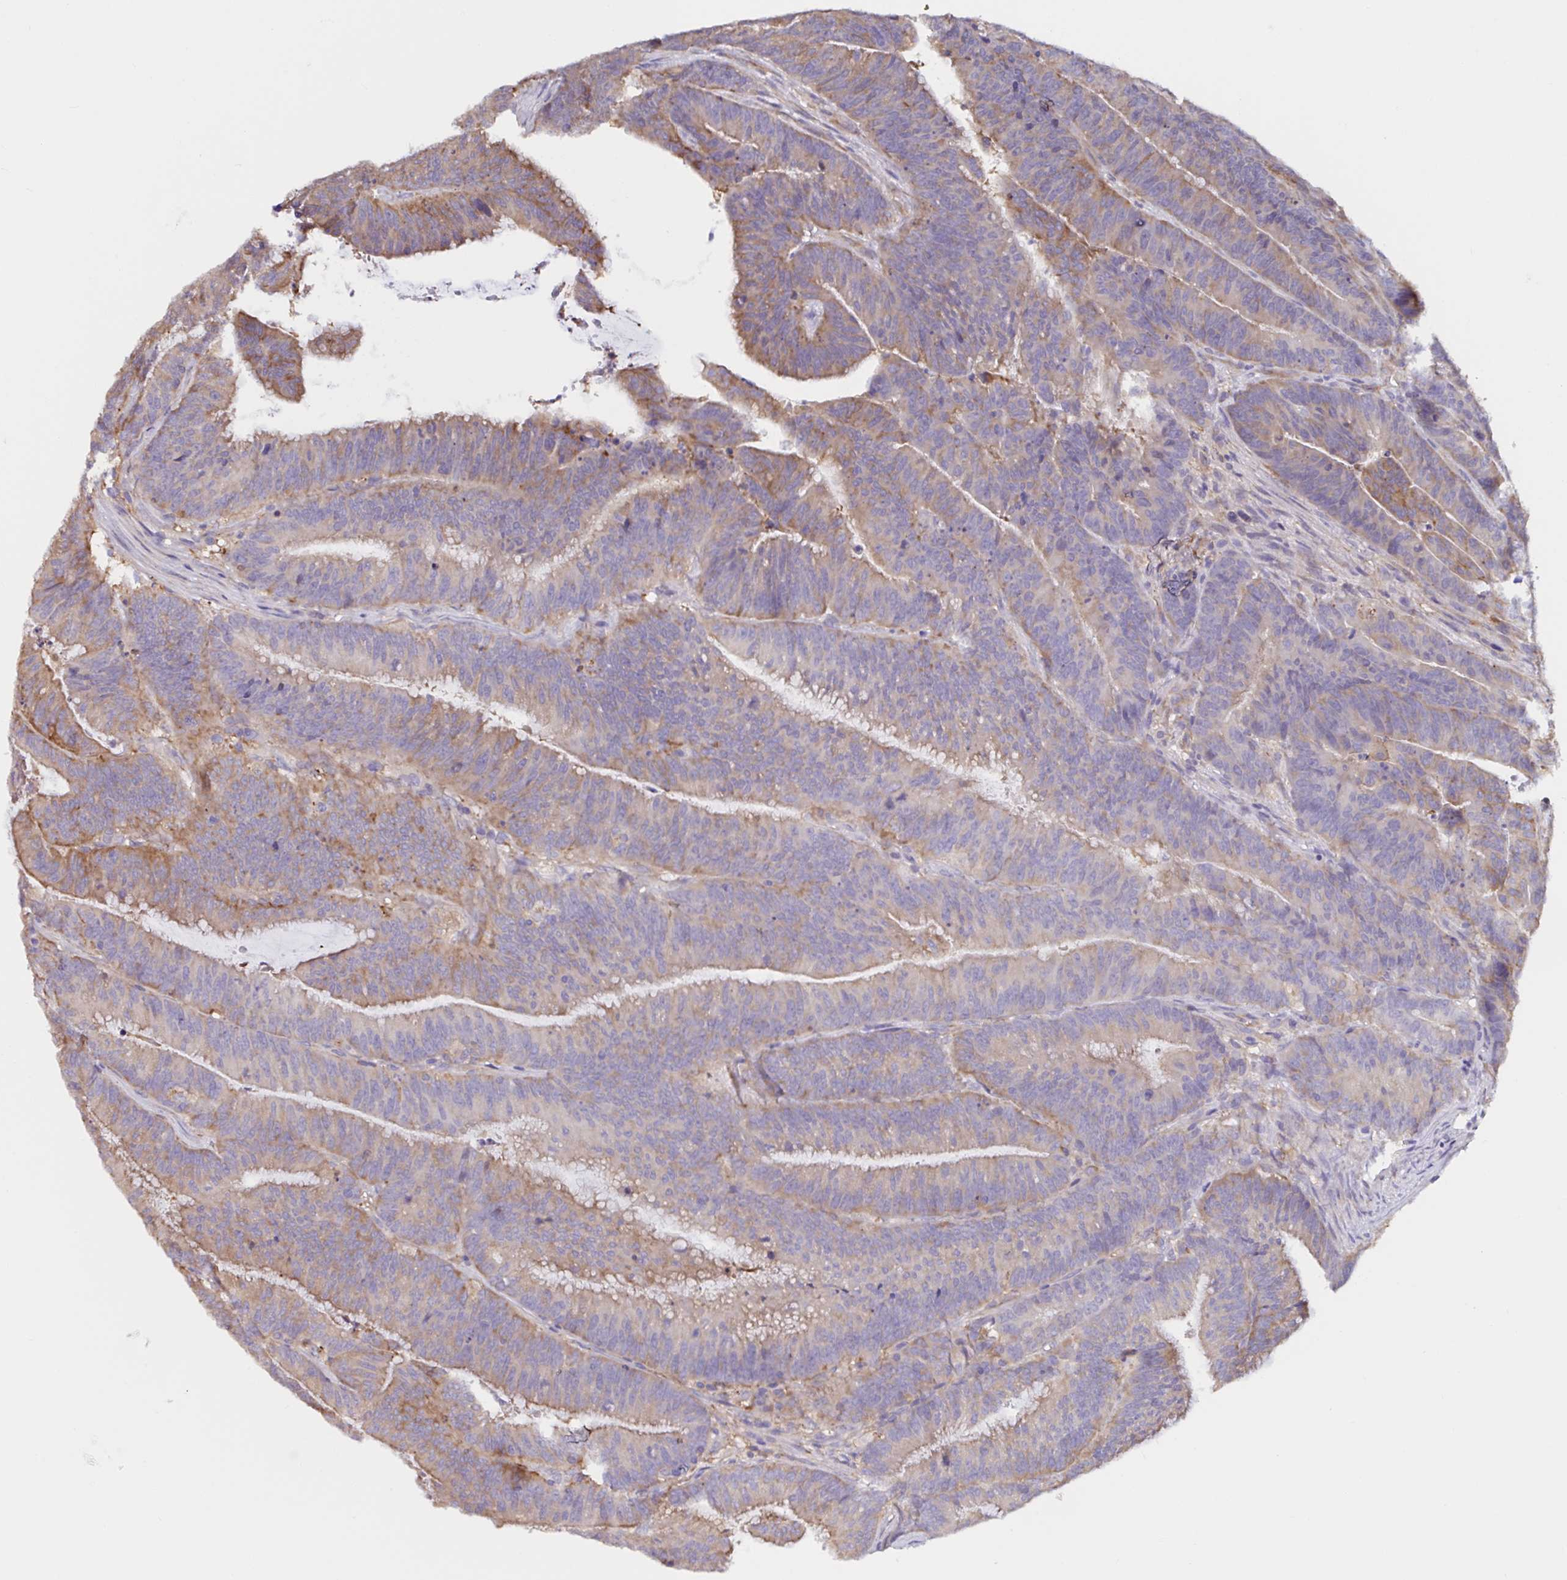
{"staining": {"intensity": "moderate", "quantity": "25%-75%", "location": "cytoplasmic/membranous"}, "tissue": "colorectal cancer", "cell_type": "Tumor cells", "image_type": "cancer", "snomed": [{"axis": "morphology", "description": "Adenocarcinoma, NOS"}, {"axis": "topography", "description": "Colon"}], "caption": "Colorectal cancer stained for a protein (brown) demonstrates moderate cytoplasmic/membranous positive expression in about 25%-75% of tumor cells.", "gene": "RSRP1", "patient": {"sex": "female", "age": 78}}